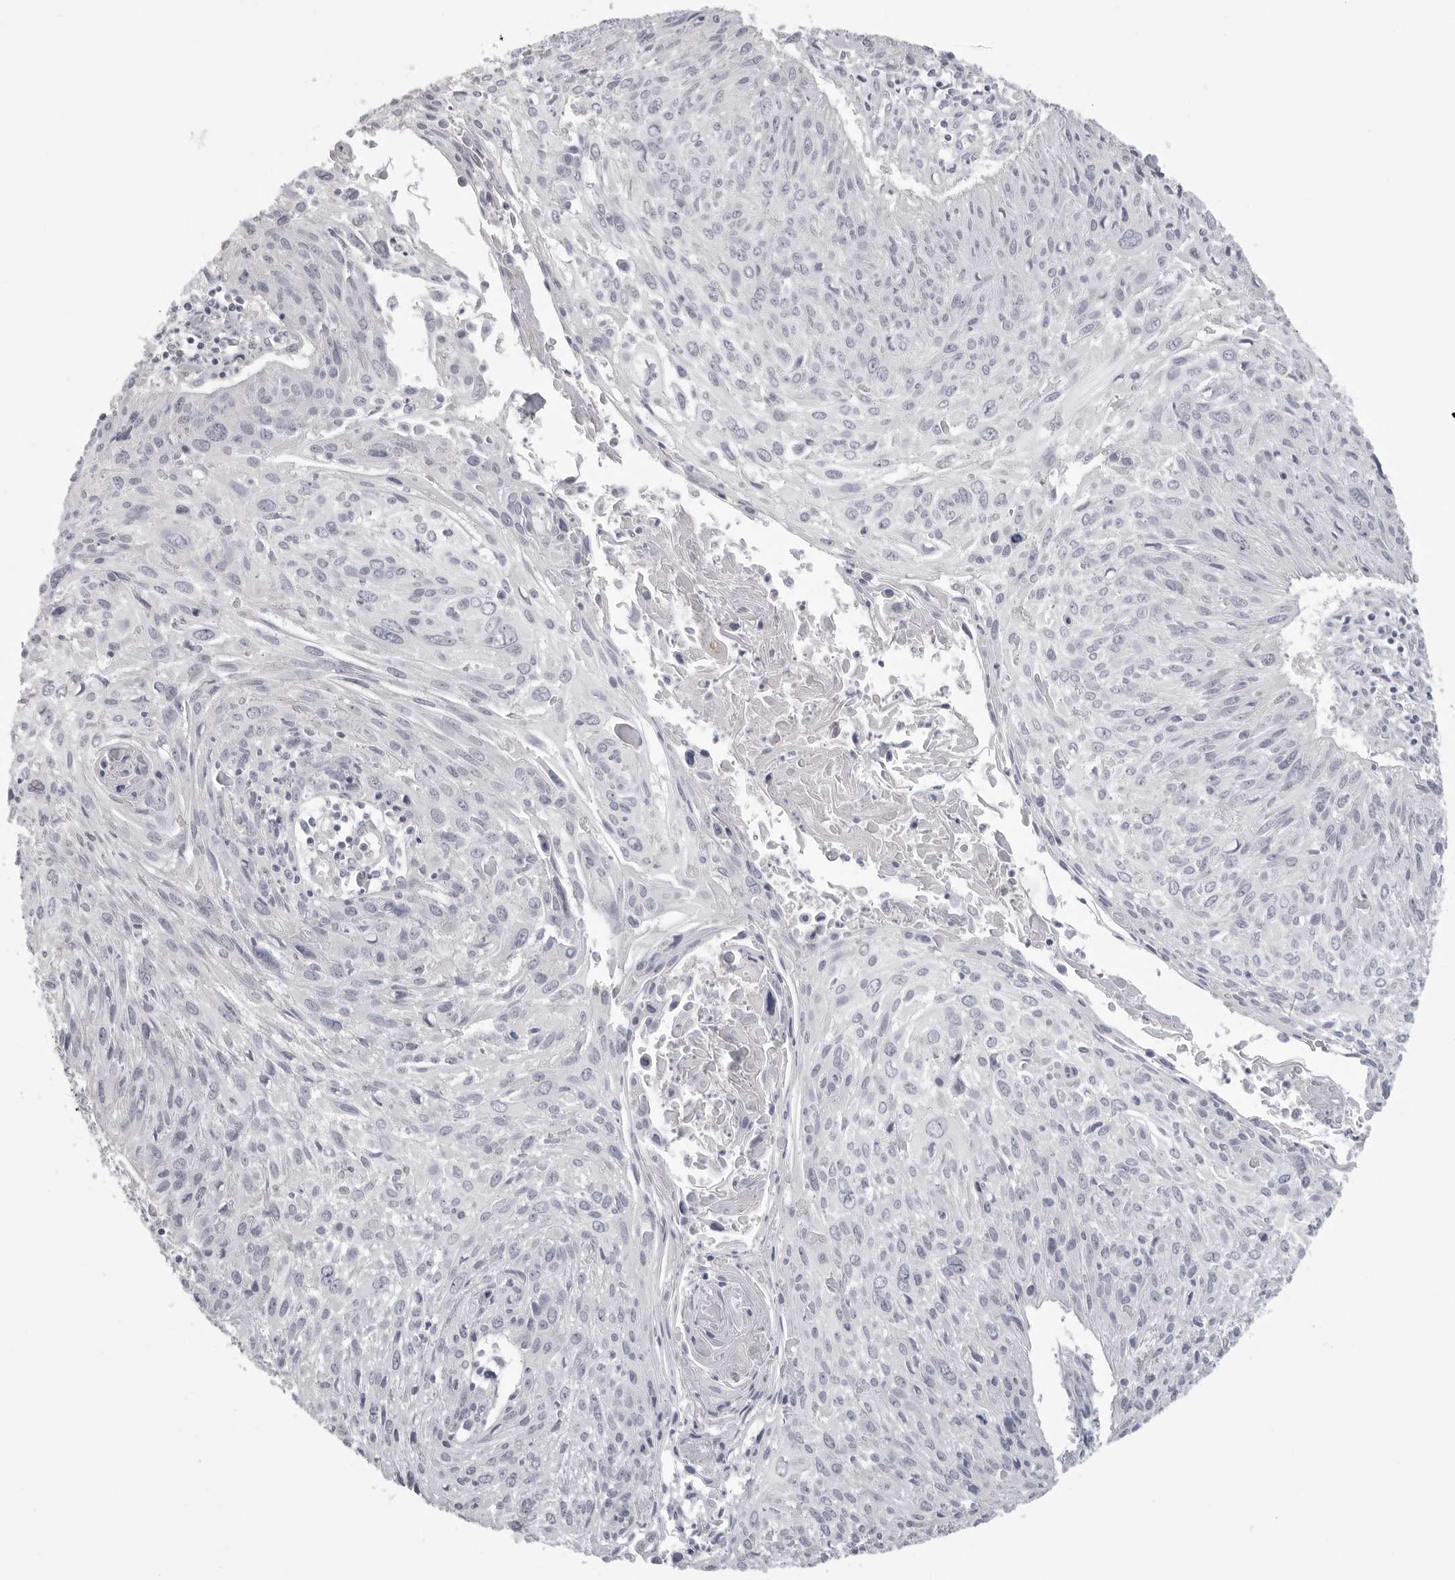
{"staining": {"intensity": "negative", "quantity": "none", "location": "none"}, "tissue": "cervical cancer", "cell_type": "Tumor cells", "image_type": "cancer", "snomed": [{"axis": "morphology", "description": "Squamous cell carcinoma, NOS"}, {"axis": "topography", "description": "Cervix"}], "caption": "Human cervical cancer stained for a protein using IHC displays no expression in tumor cells.", "gene": "HMGCS2", "patient": {"sex": "female", "age": 51}}